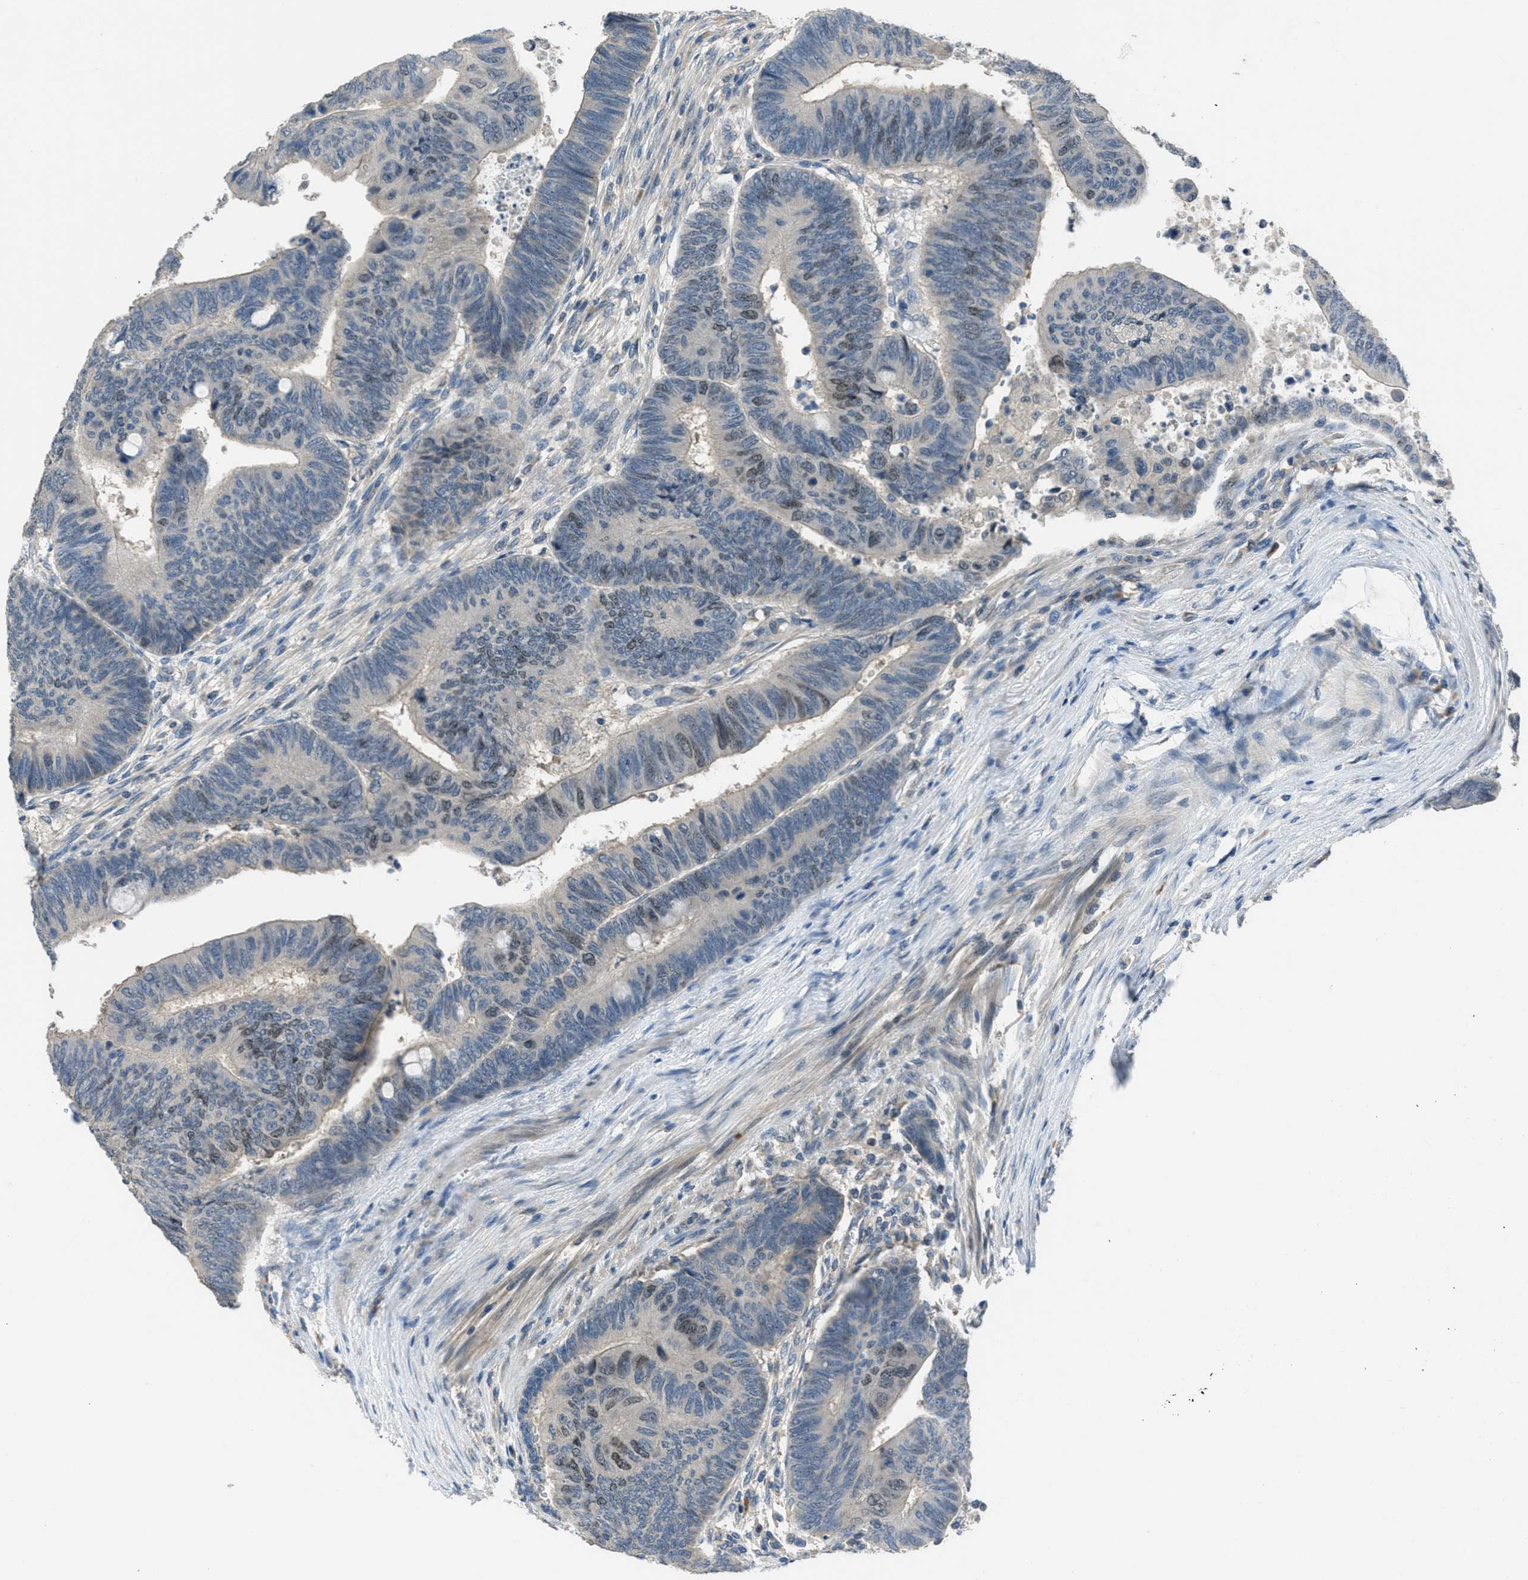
{"staining": {"intensity": "moderate", "quantity": "25%-75%", "location": "nuclear"}, "tissue": "colorectal cancer", "cell_type": "Tumor cells", "image_type": "cancer", "snomed": [{"axis": "morphology", "description": "Normal tissue, NOS"}, {"axis": "morphology", "description": "Adenocarcinoma, NOS"}, {"axis": "topography", "description": "Rectum"}, {"axis": "topography", "description": "Peripheral nerve tissue"}], "caption": "Tumor cells reveal moderate nuclear expression in approximately 25%-75% of cells in colorectal cancer (adenocarcinoma).", "gene": "MIS18A", "patient": {"sex": "male", "age": 92}}